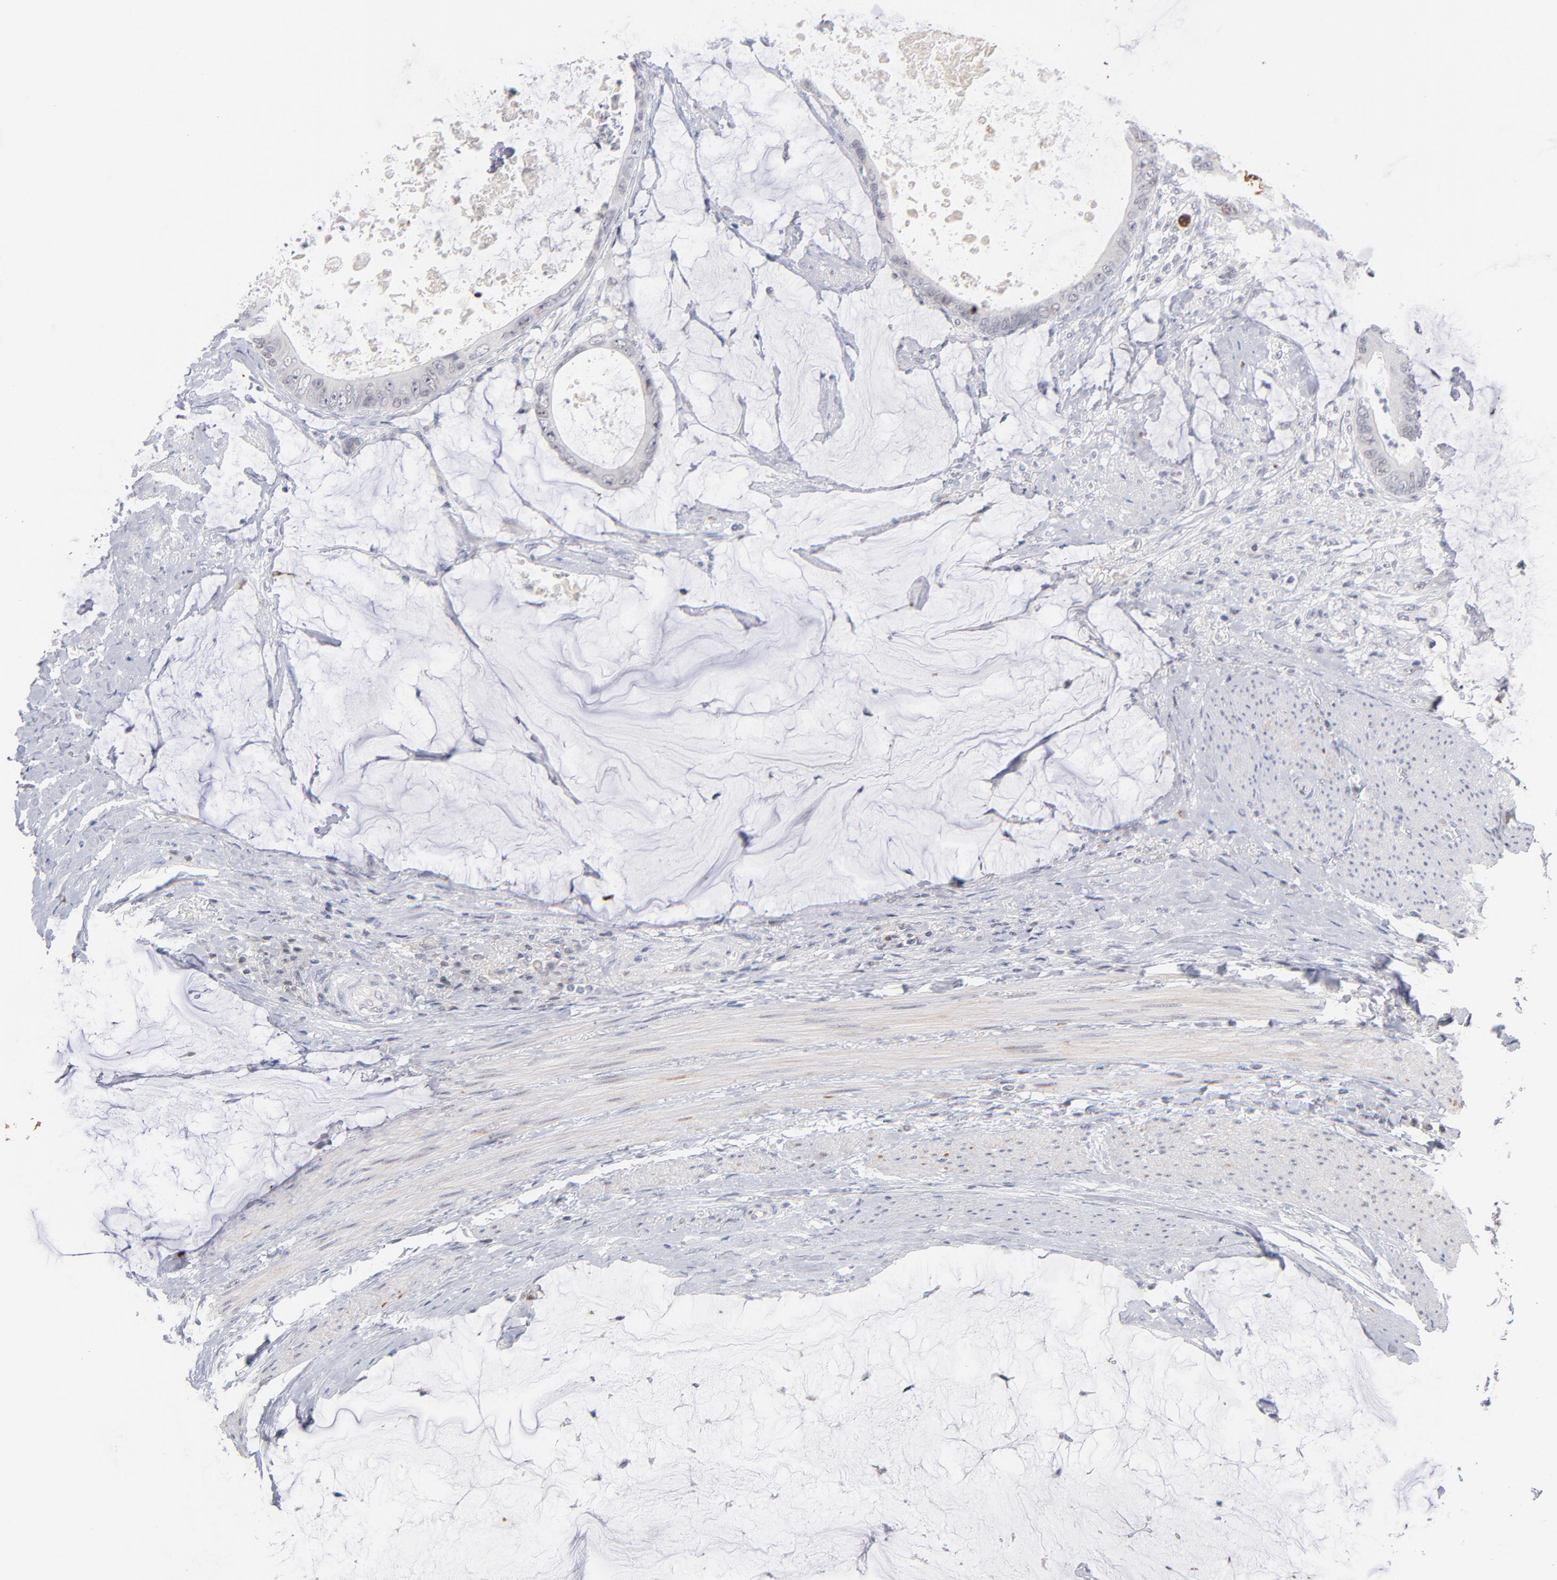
{"staining": {"intensity": "moderate", "quantity": "<25%", "location": "nuclear"}, "tissue": "colorectal cancer", "cell_type": "Tumor cells", "image_type": "cancer", "snomed": [{"axis": "morphology", "description": "Normal tissue, NOS"}, {"axis": "morphology", "description": "Adenocarcinoma, NOS"}, {"axis": "topography", "description": "Rectum"}, {"axis": "topography", "description": "Peripheral nerve tissue"}], "caption": "A brown stain shows moderate nuclear expression of a protein in human adenocarcinoma (colorectal) tumor cells. (Stains: DAB in brown, nuclei in blue, Microscopy: brightfield microscopy at high magnification).", "gene": "PARP1", "patient": {"sex": "female", "age": 77}}